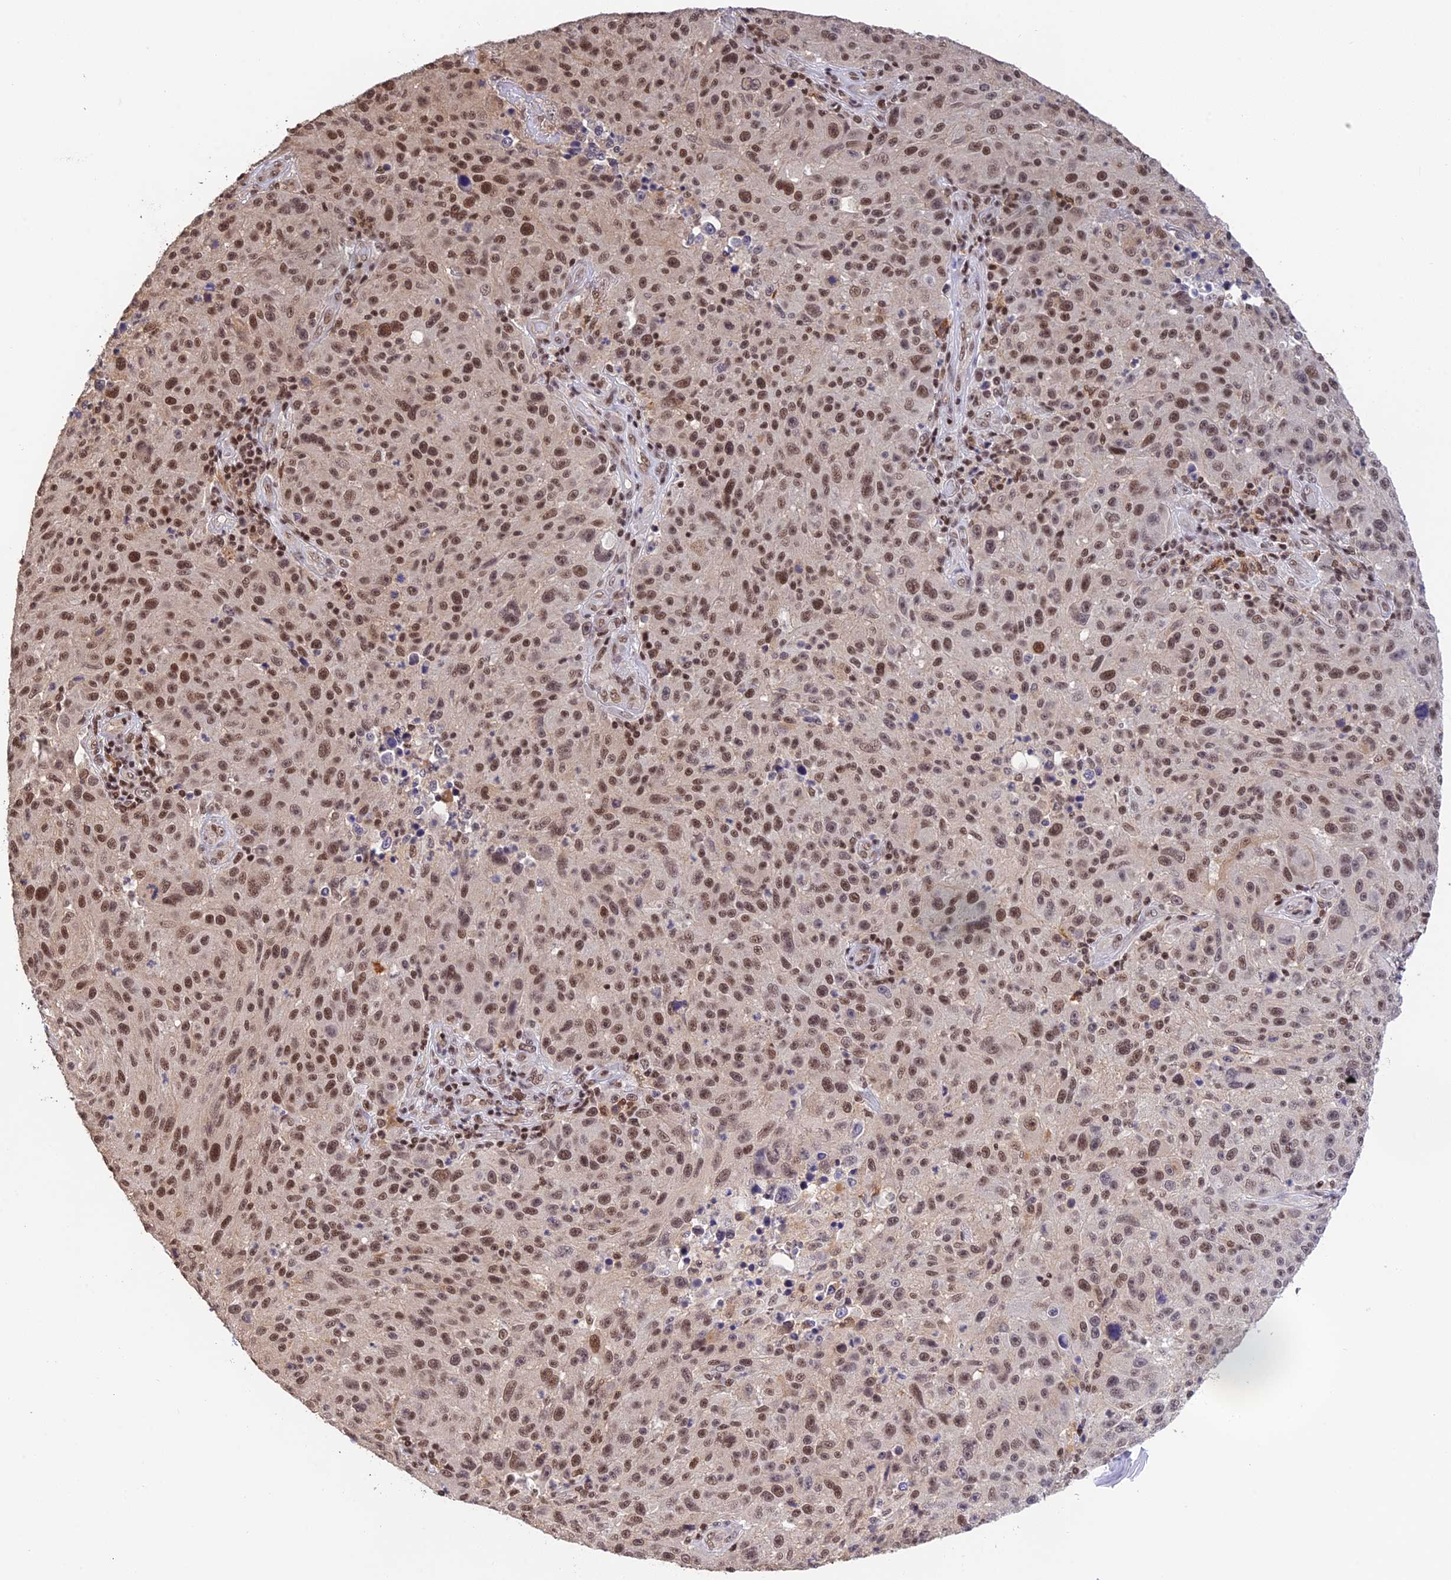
{"staining": {"intensity": "moderate", "quantity": ">75%", "location": "nuclear"}, "tissue": "melanoma", "cell_type": "Tumor cells", "image_type": "cancer", "snomed": [{"axis": "morphology", "description": "Malignant melanoma, NOS"}, {"axis": "topography", "description": "Skin"}], "caption": "Protein expression by immunohistochemistry displays moderate nuclear staining in approximately >75% of tumor cells in melanoma. The staining is performed using DAB brown chromogen to label protein expression. The nuclei are counter-stained blue using hematoxylin.", "gene": "THAP11", "patient": {"sex": "male", "age": 53}}